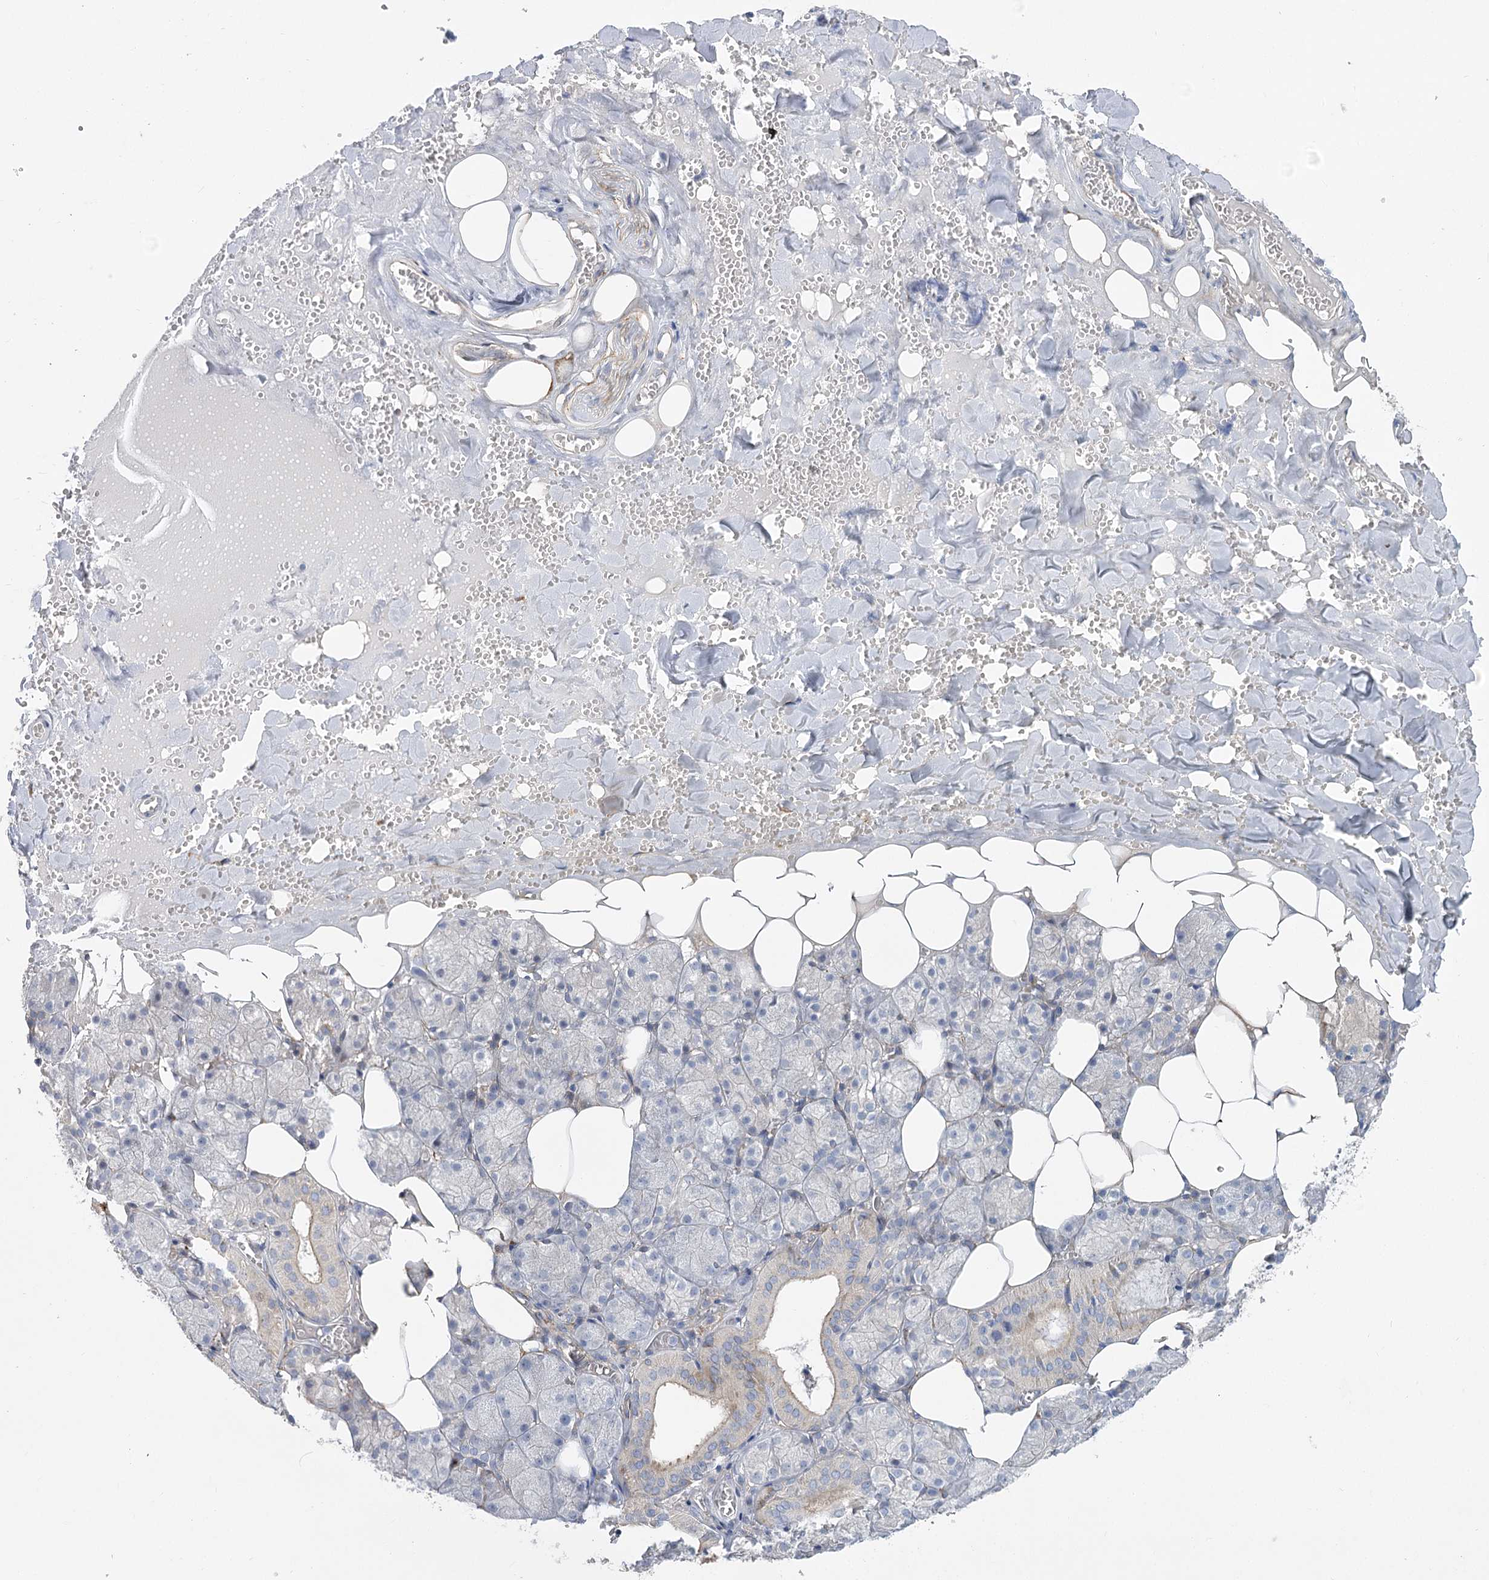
{"staining": {"intensity": "weak", "quantity": "<25%", "location": "cytoplasmic/membranous"}, "tissue": "salivary gland", "cell_type": "Glandular cells", "image_type": "normal", "snomed": [{"axis": "morphology", "description": "Normal tissue, NOS"}, {"axis": "topography", "description": "Salivary gland"}], "caption": "Immunohistochemistry of normal salivary gland demonstrates no staining in glandular cells. Nuclei are stained in blue.", "gene": "SH3BP5L", "patient": {"sex": "male", "age": 62}}